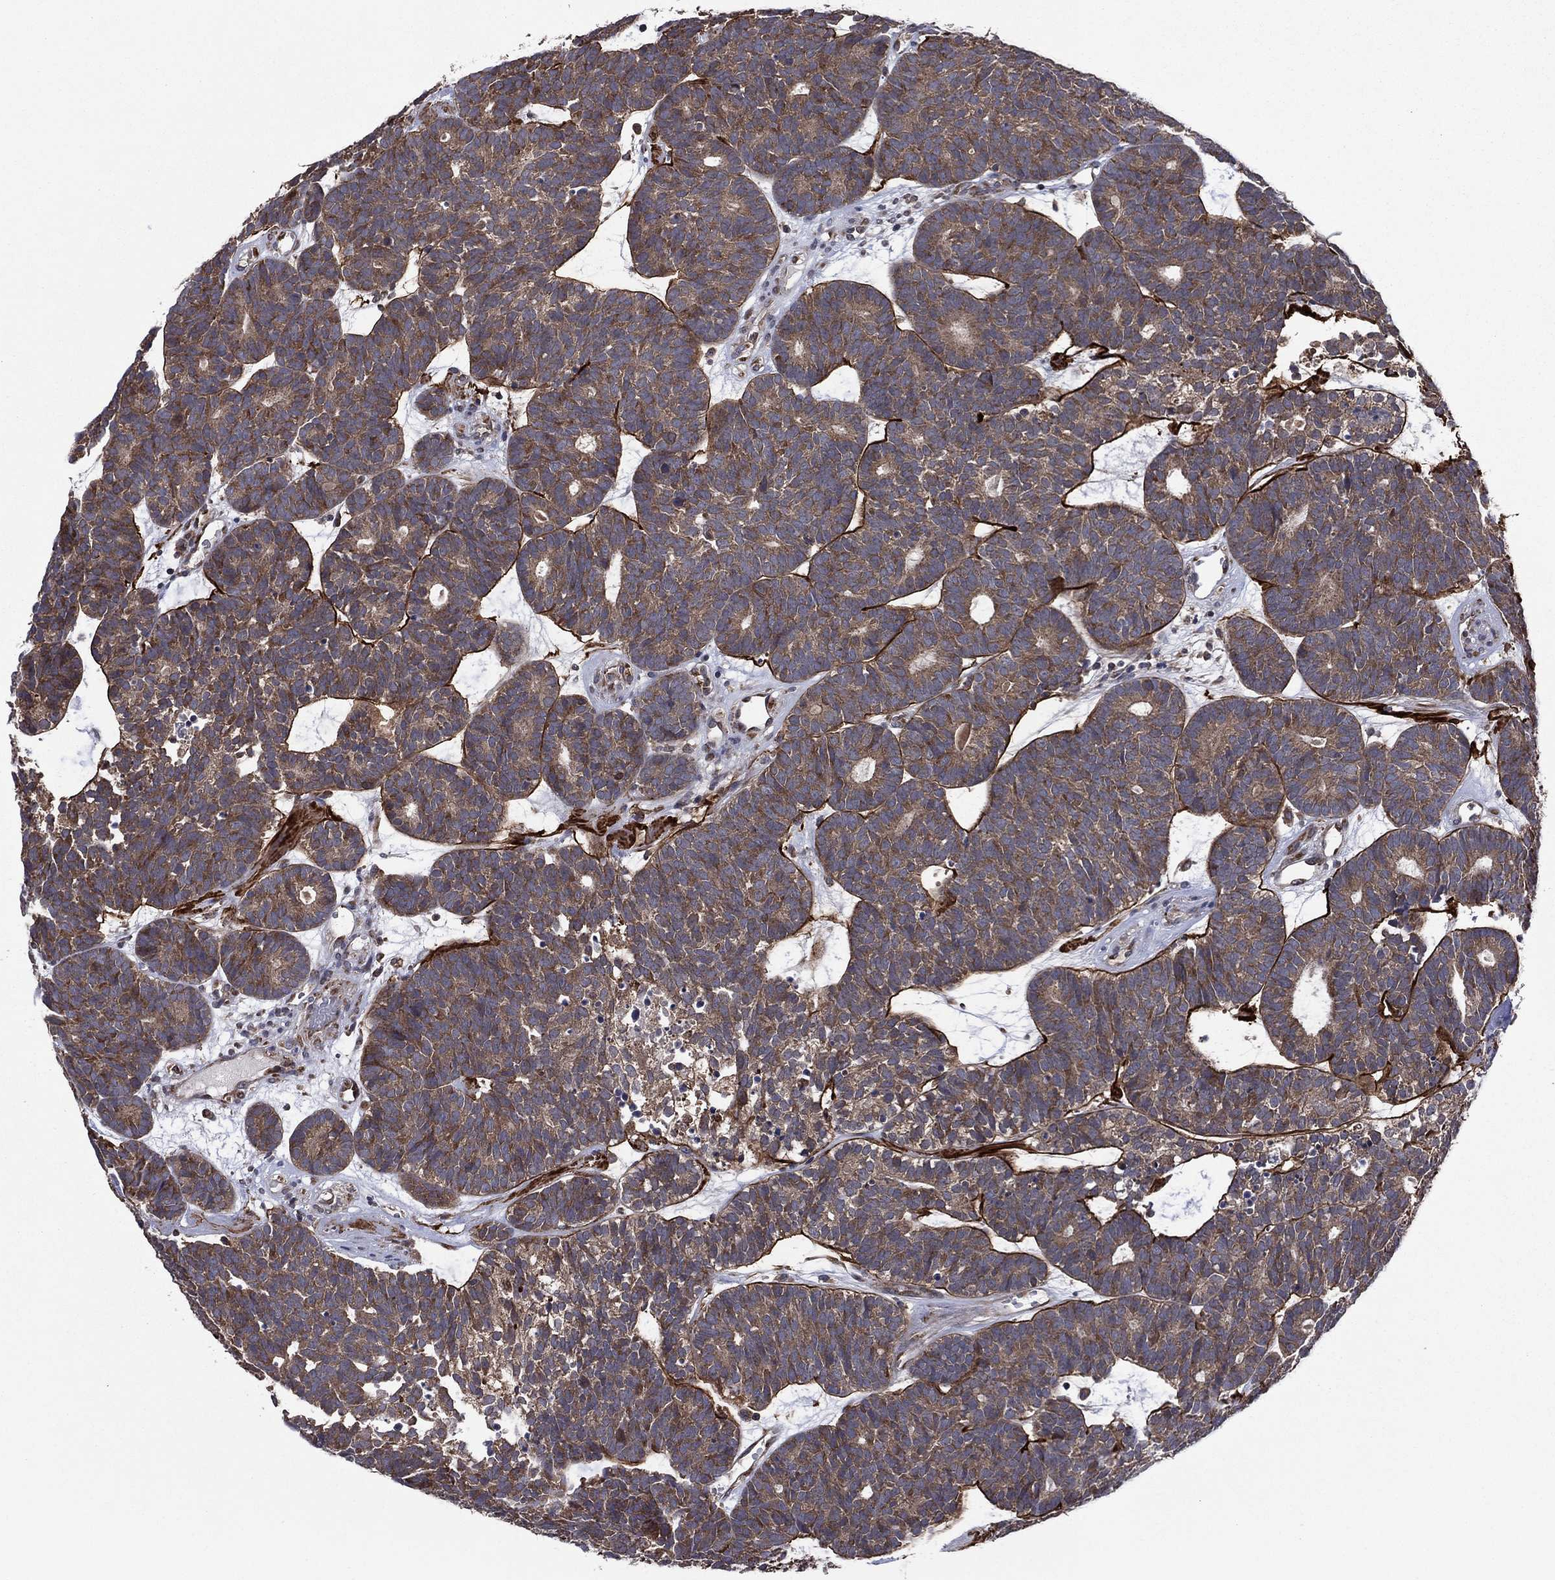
{"staining": {"intensity": "moderate", "quantity": "25%-75%", "location": "cytoplasmic/membranous"}, "tissue": "head and neck cancer", "cell_type": "Tumor cells", "image_type": "cancer", "snomed": [{"axis": "morphology", "description": "Adenocarcinoma, NOS"}, {"axis": "topography", "description": "Head-Neck"}], "caption": "A photomicrograph of human head and neck cancer stained for a protein reveals moderate cytoplasmic/membranous brown staining in tumor cells. (DAB = brown stain, brightfield microscopy at high magnification).", "gene": "C2orf76", "patient": {"sex": "female", "age": 81}}